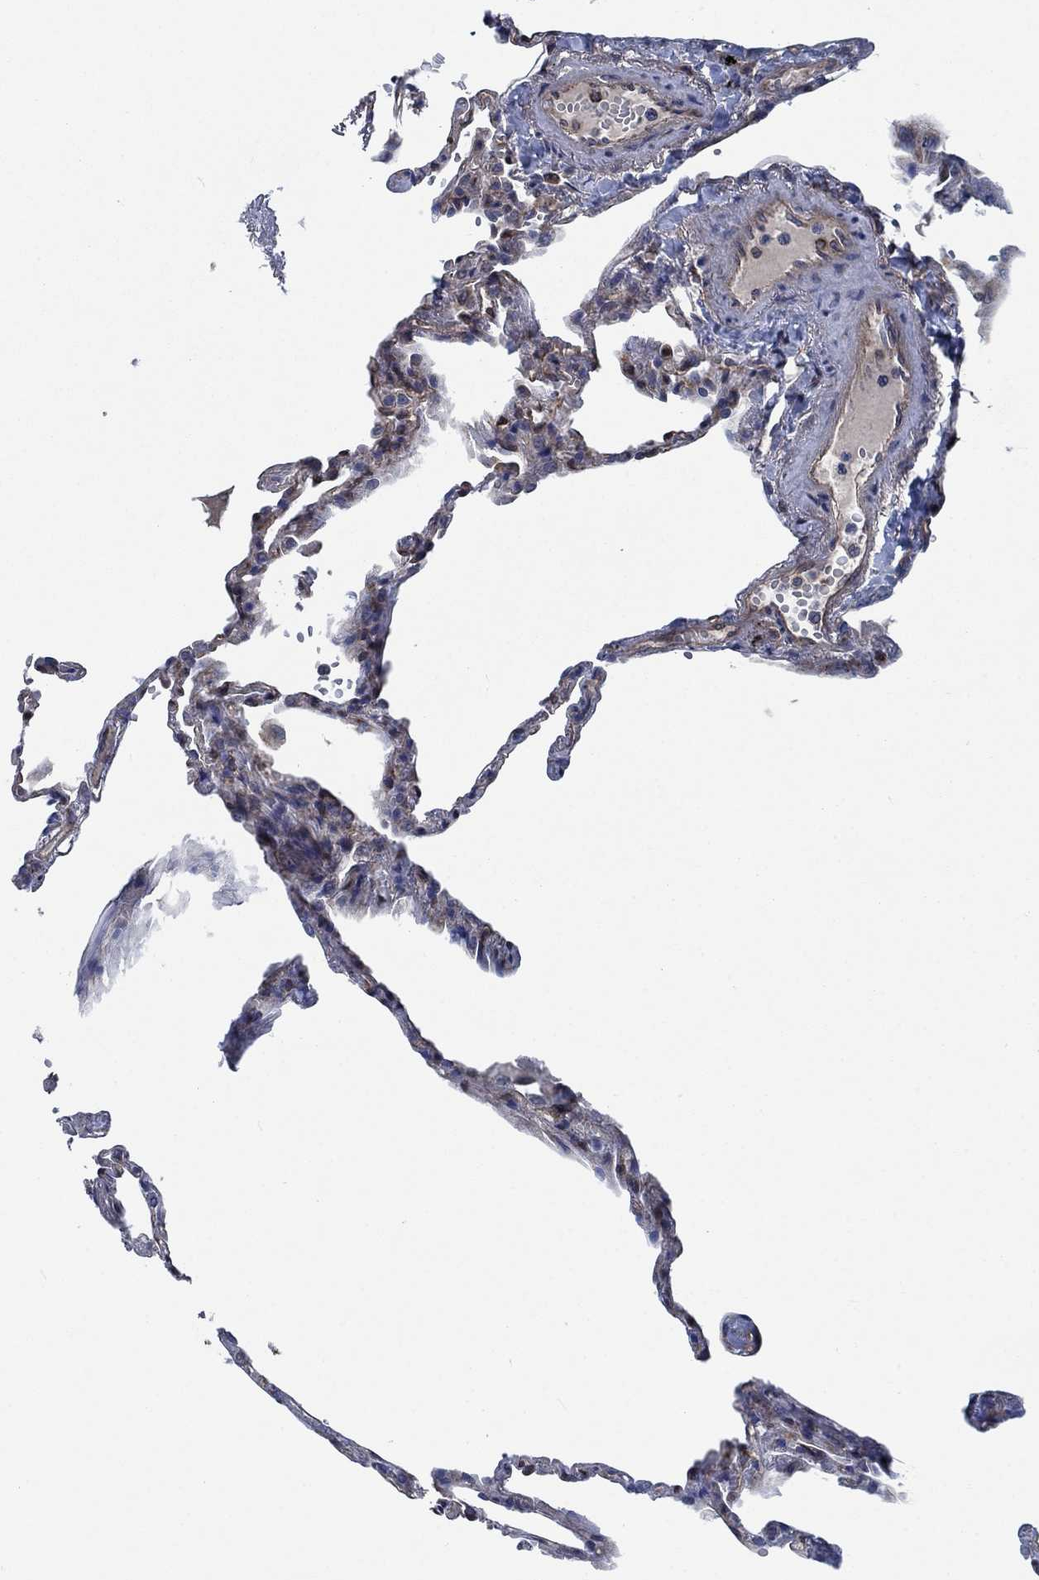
{"staining": {"intensity": "negative", "quantity": "none", "location": "none"}, "tissue": "lung", "cell_type": "Alveolar cells", "image_type": "normal", "snomed": [{"axis": "morphology", "description": "Normal tissue, NOS"}, {"axis": "topography", "description": "Lung"}], "caption": "This is a image of IHC staining of benign lung, which shows no staining in alveolar cells.", "gene": "STXBP6", "patient": {"sex": "male", "age": 78}}